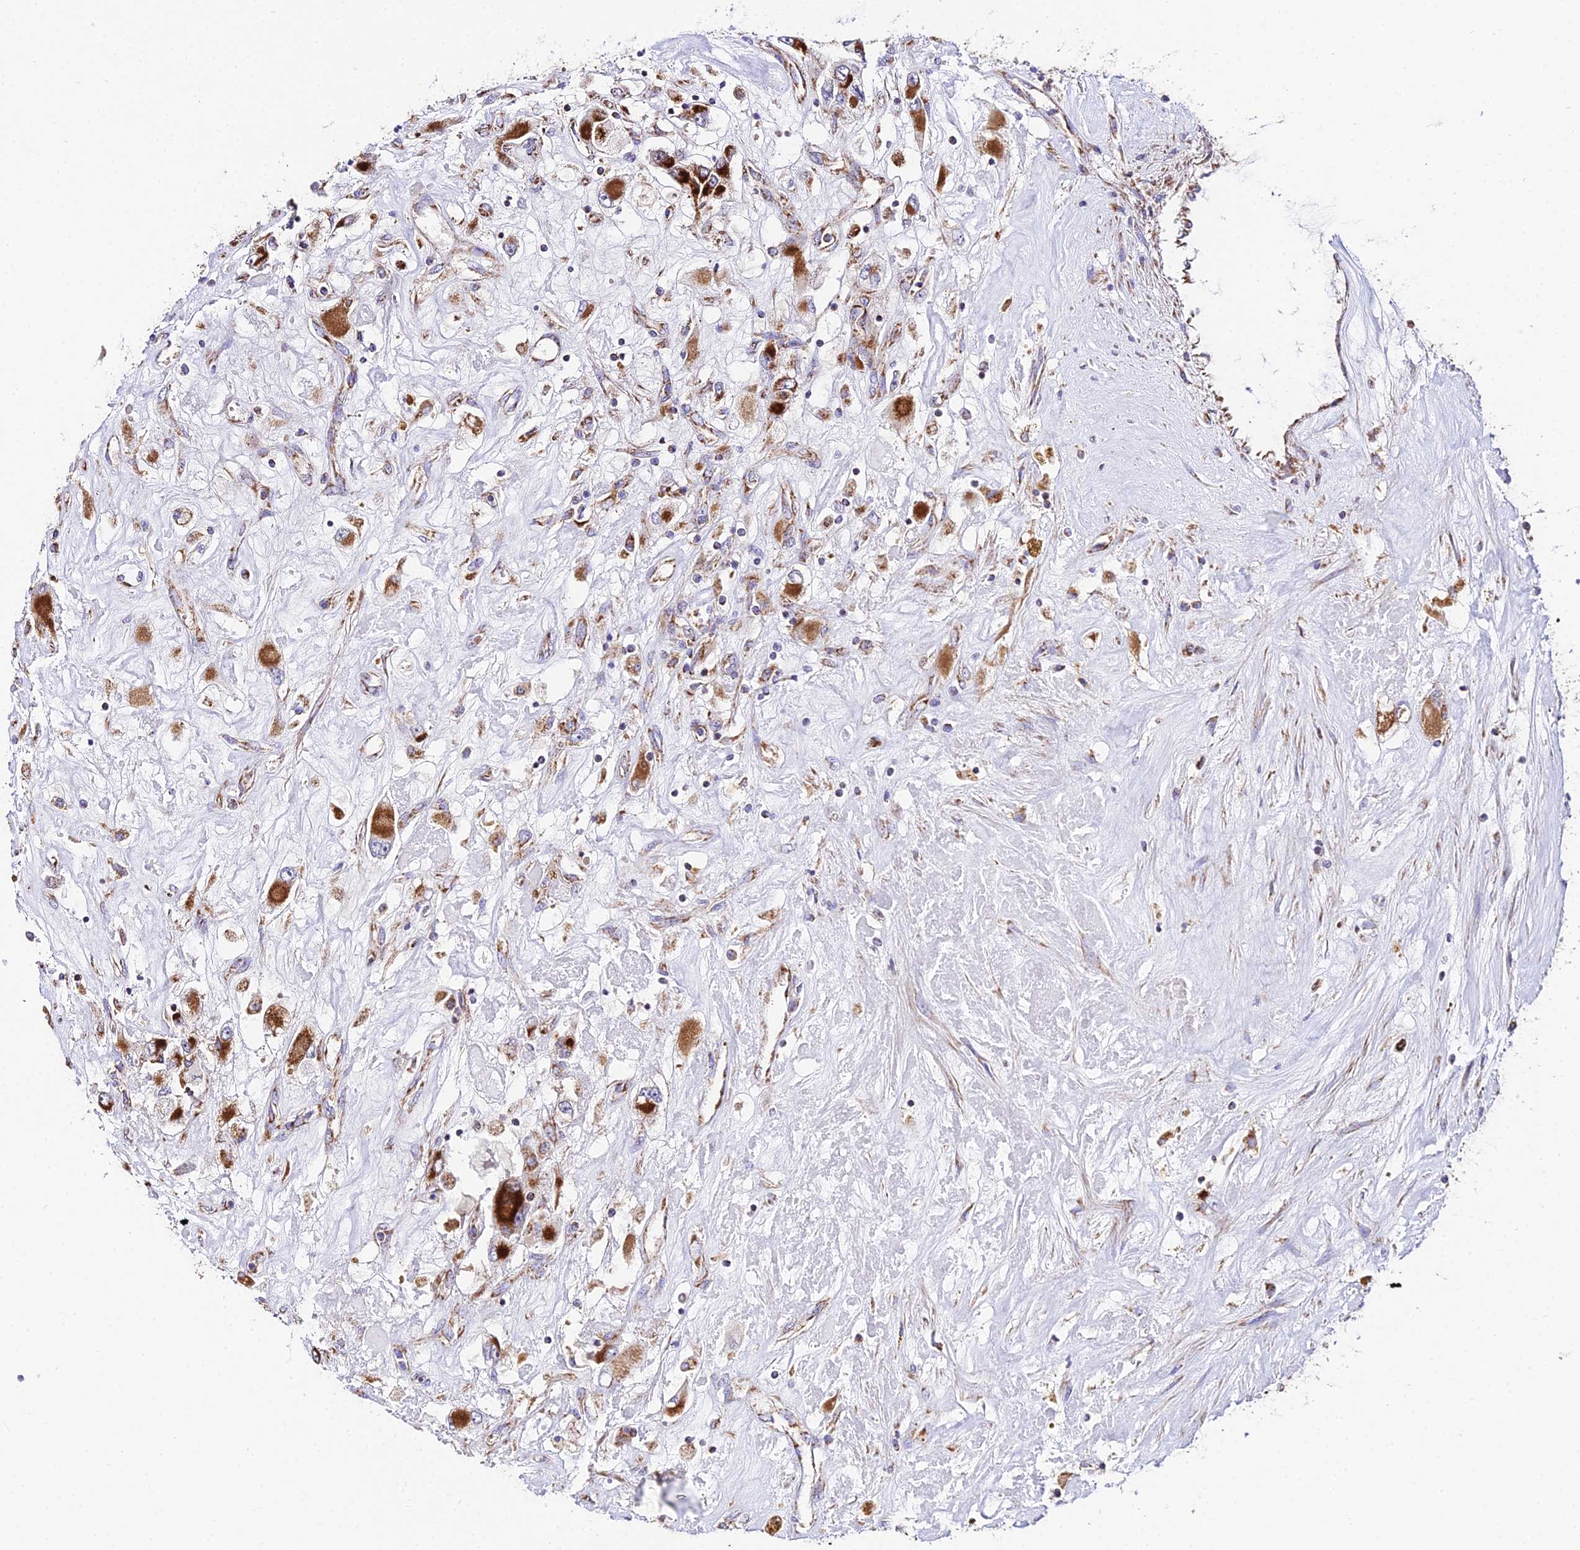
{"staining": {"intensity": "strong", "quantity": ">75%", "location": "cytoplasmic/membranous"}, "tissue": "renal cancer", "cell_type": "Tumor cells", "image_type": "cancer", "snomed": [{"axis": "morphology", "description": "Adenocarcinoma, NOS"}, {"axis": "topography", "description": "Kidney"}], "caption": "High-magnification brightfield microscopy of renal adenocarcinoma stained with DAB (3,3'-diaminobenzidine) (brown) and counterstained with hematoxylin (blue). tumor cells exhibit strong cytoplasmic/membranous expression is present in approximately>75% of cells.", "gene": "OCIAD1", "patient": {"sex": "female", "age": 52}}